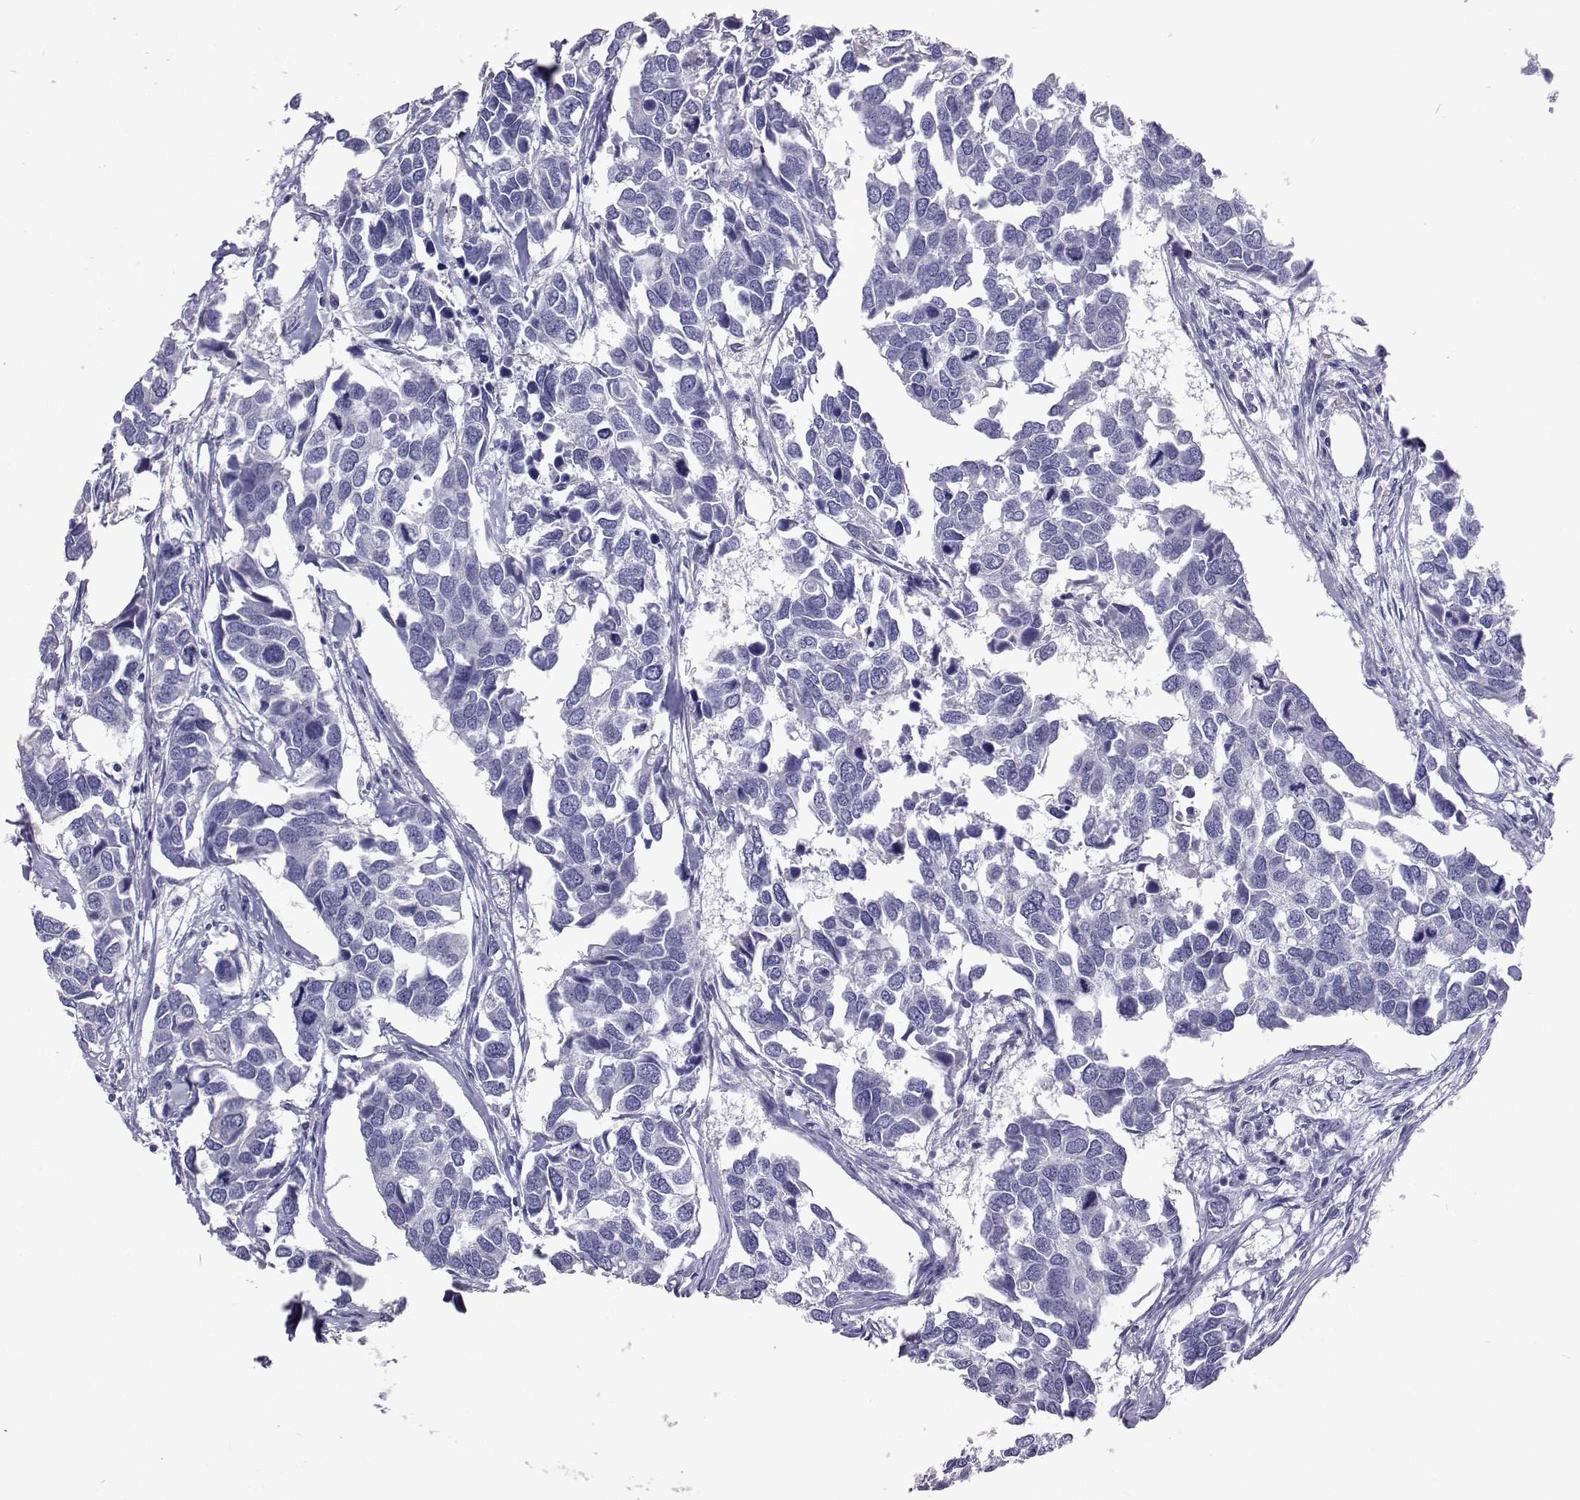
{"staining": {"intensity": "negative", "quantity": "none", "location": "none"}, "tissue": "breast cancer", "cell_type": "Tumor cells", "image_type": "cancer", "snomed": [{"axis": "morphology", "description": "Duct carcinoma"}, {"axis": "topography", "description": "Breast"}], "caption": "Immunohistochemical staining of breast invasive ductal carcinoma demonstrates no significant staining in tumor cells. (Stains: DAB (3,3'-diaminobenzidine) IHC with hematoxylin counter stain, Microscopy: brightfield microscopy at high magnification).", "gene": "UMODL1", "patient": {"sex": "female", "age": 83}}